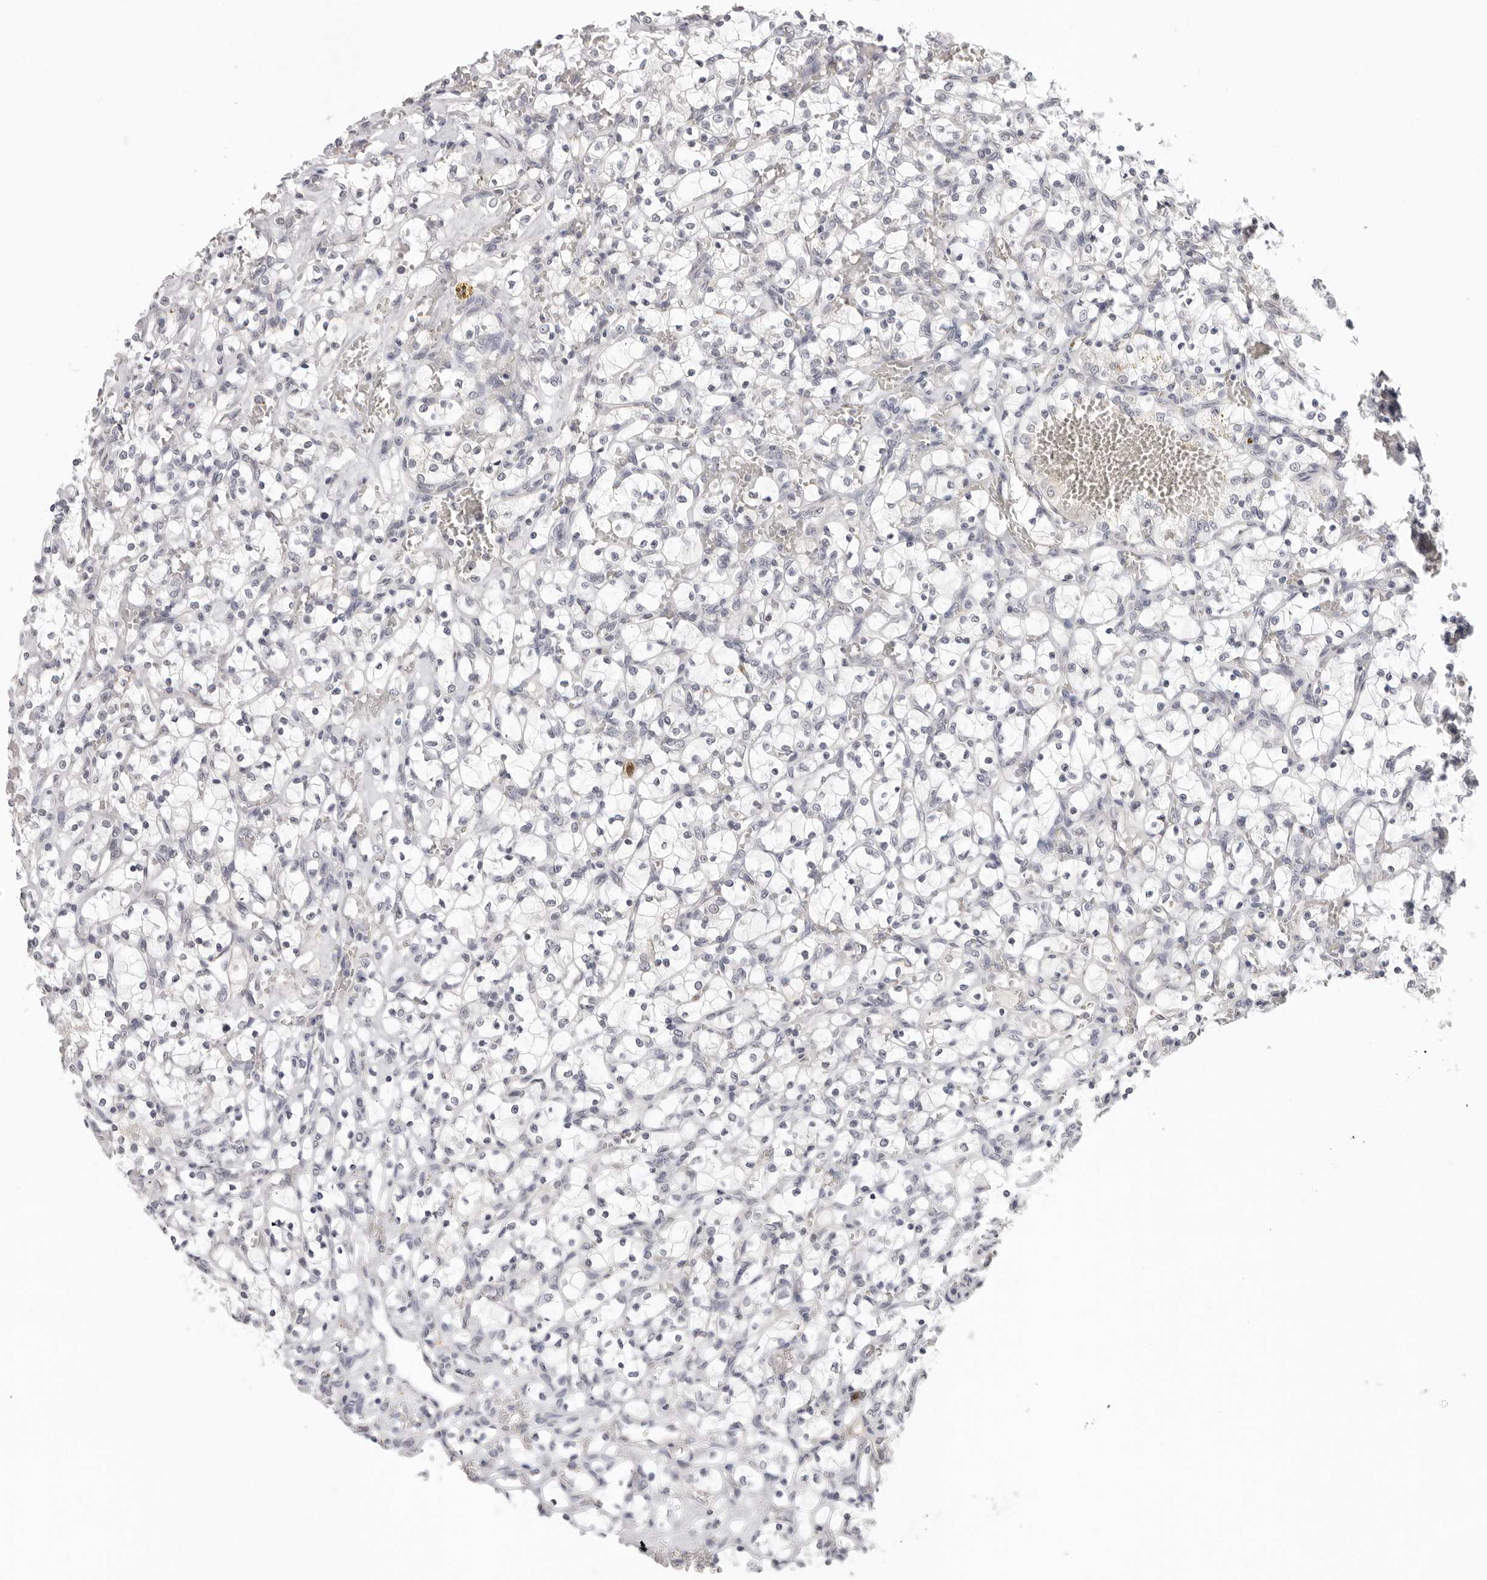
{"staining": {"intensity": "negative", "quantity": "none", "location": "none"}, "tissue": "renal cancer", "cell_type": "Tumor cells", "image_type": "cancer", "snomed": [{"axis": "morphology", "description": "Adenocarcinoma, NOS"}, {"axis": "topography", "description": "Kidney"}], "caption": "This is an immunohistochemistry image of human renal adenocarcinoma. There is no staining in tumor cells.", "gene": "STRADB", "patient": {"sex": "female", "age": 69}}